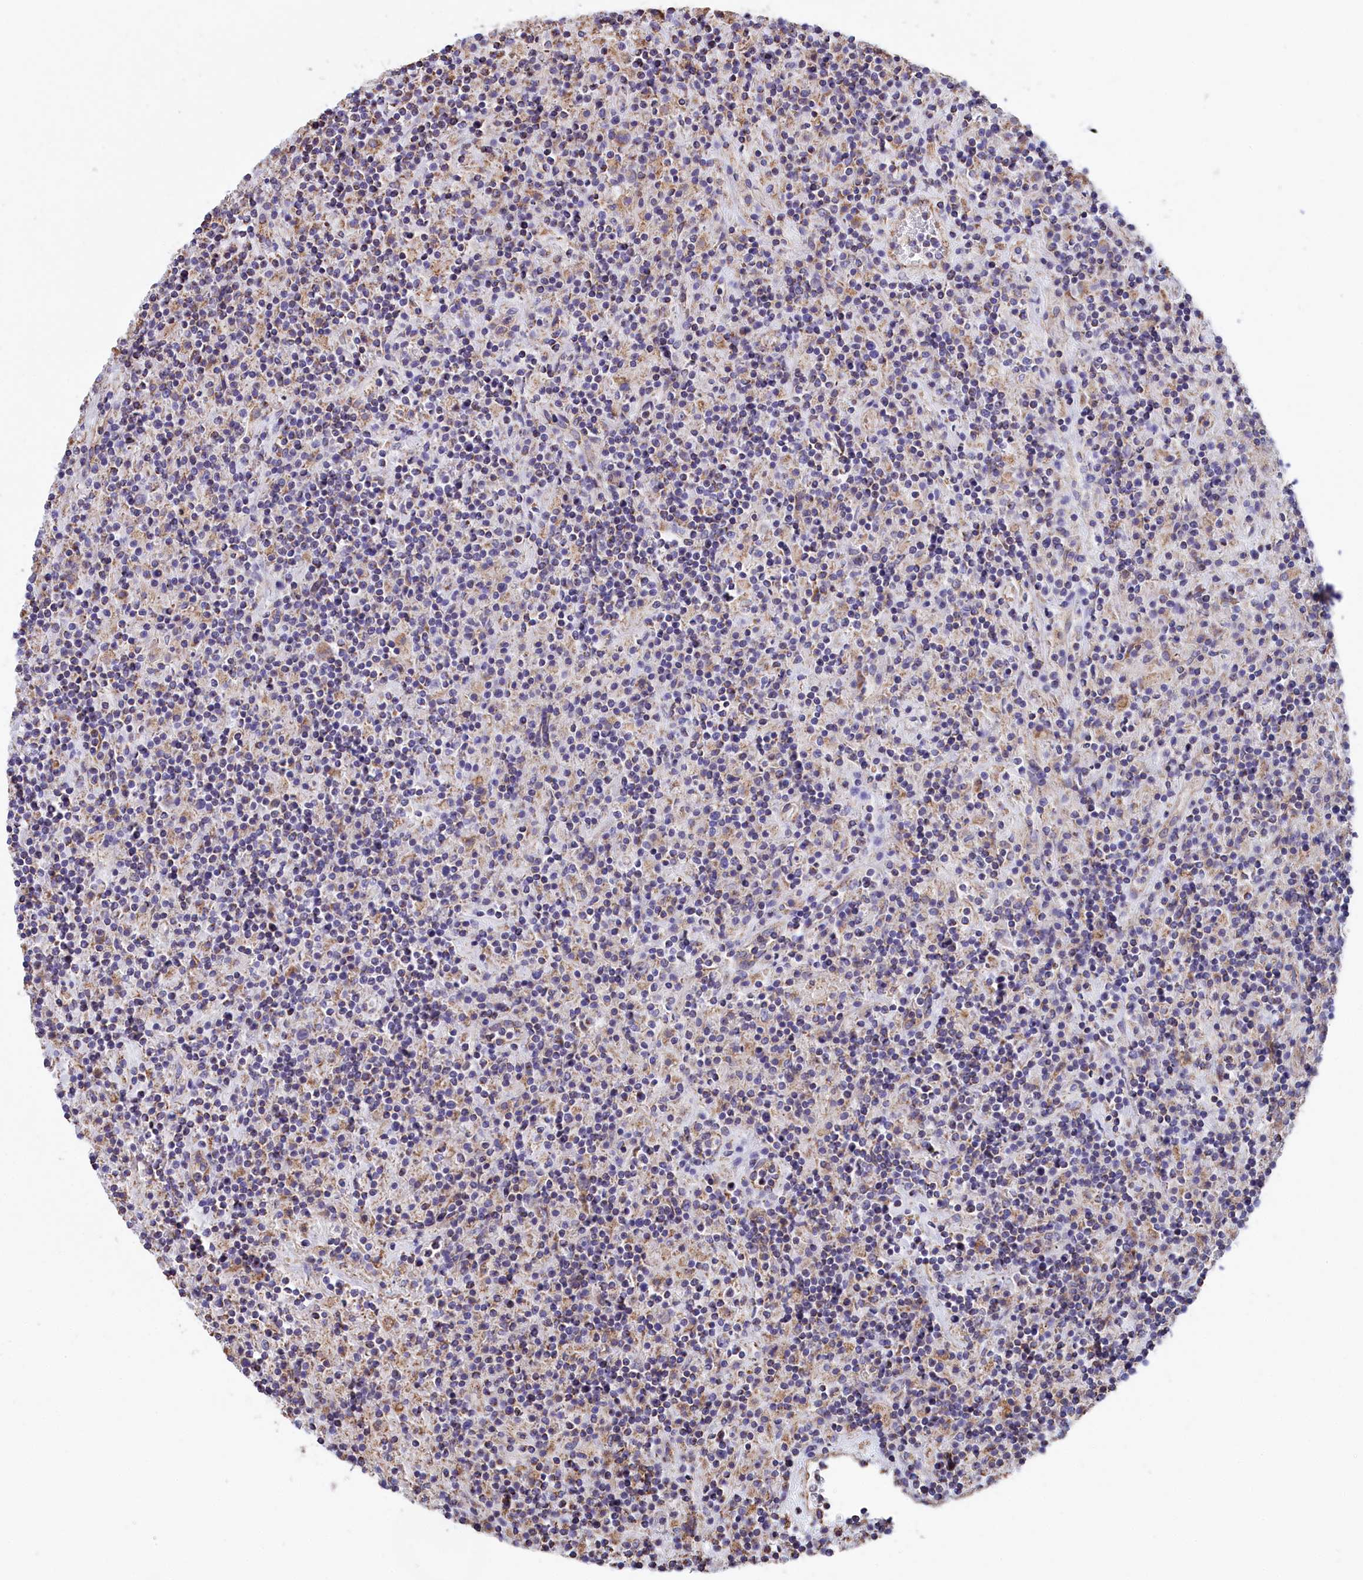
{"staining": {"intensity": "negative", "quantity": "none", "location": "none"}, "tissue": "lymphoma", "cell_type": "Tumor cells", "image_type": "cancer", "snomed": [{"axis": "morphology", "description": "Hodgkin's disease, NOS"}, {"axis": "topography", "description": "Lymph node"}], "caption": "This is an IHC micrograph of human Hodgkin's disease. There is no expression in tumor cells.", "gene": "GATB", "patient": {"sex": "male", "age": 70}}